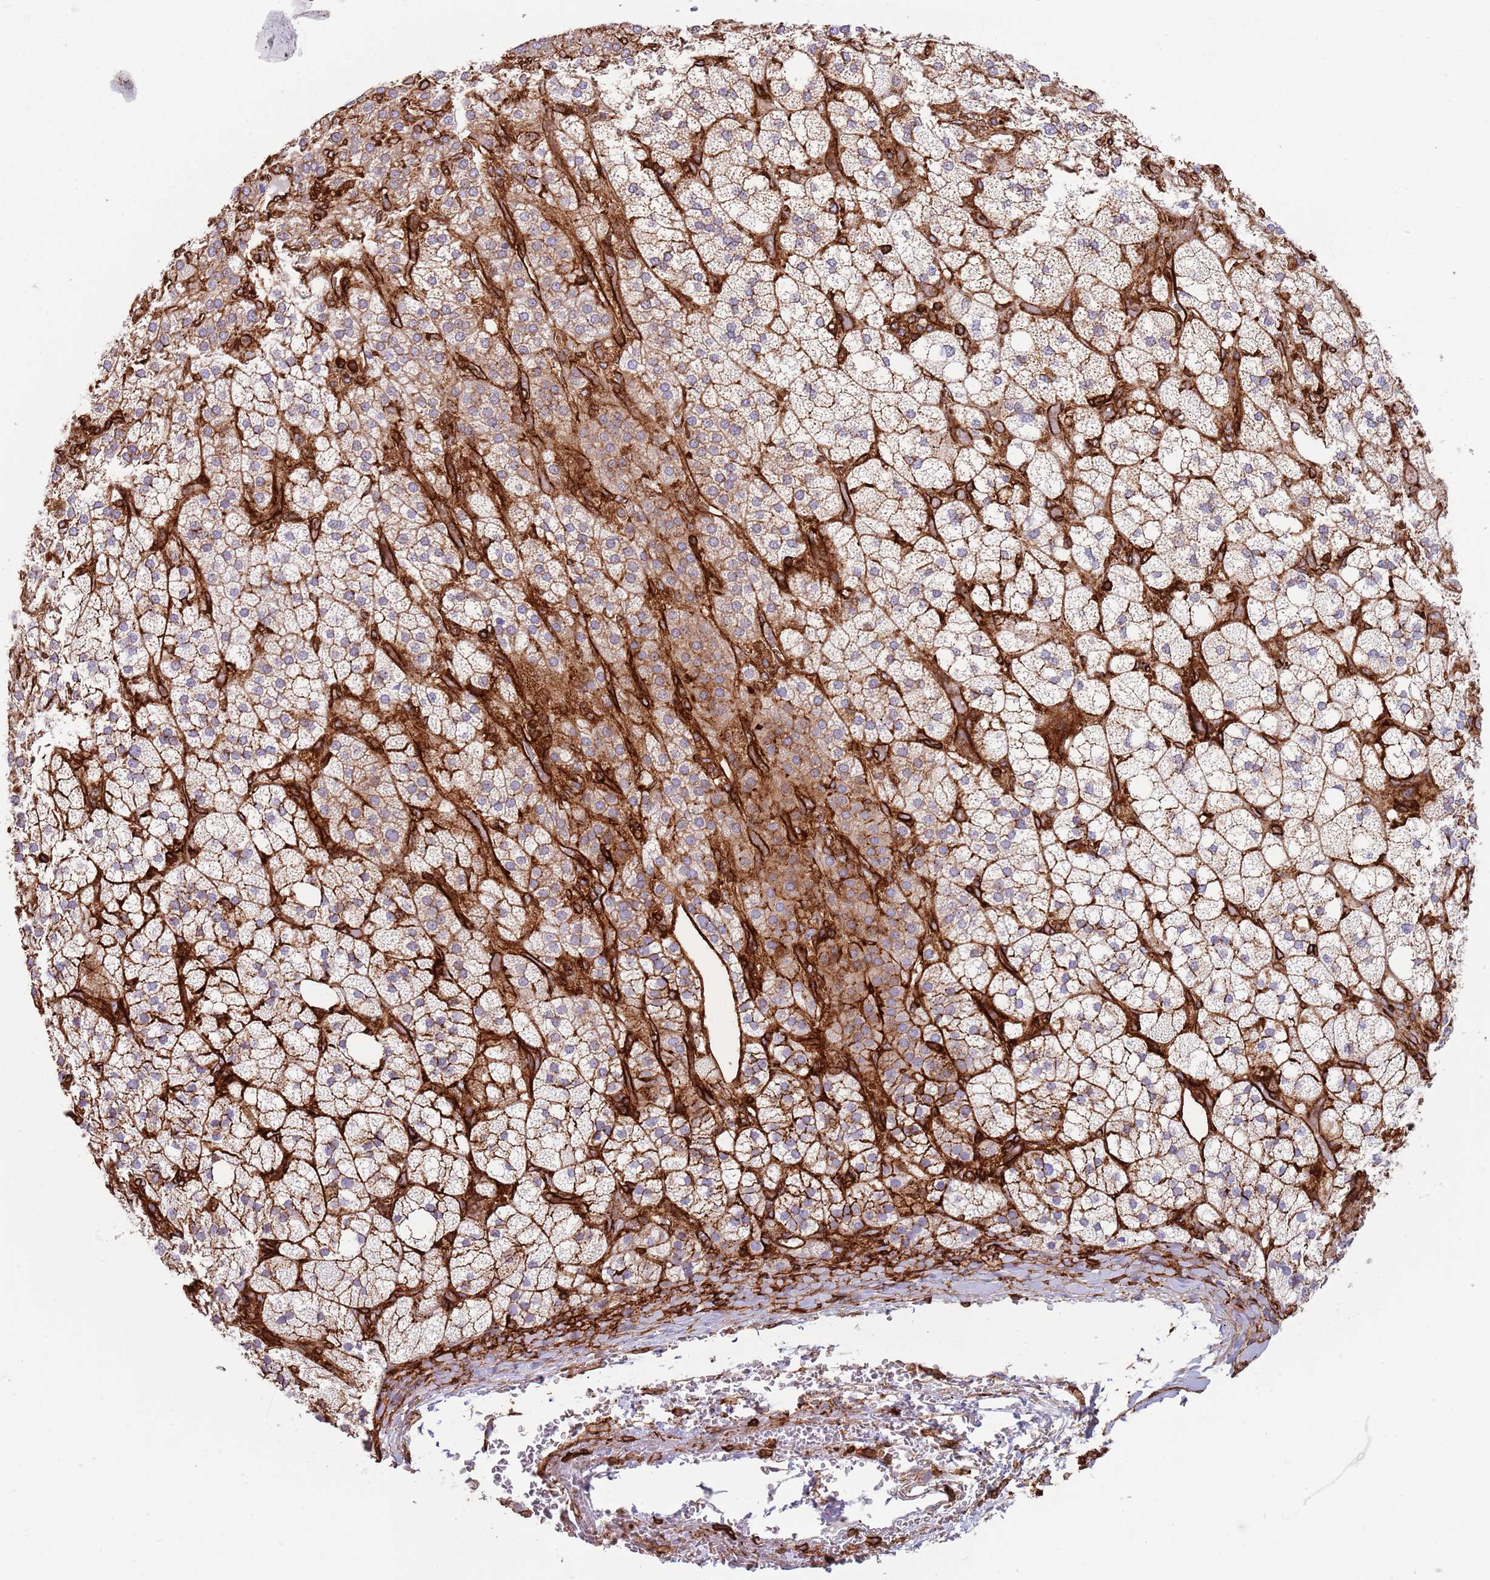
{"staining": {"intensity": "moderate", "quantity": "25%-75%", "location": "cytoplasmic/membranous"}, "tissue": "adrenal gland", "cell_type": "Glandular cells", "image_type": "normal", "snomed": [{"axis": "morphology", "description": "Normal tissue, NOS"}, {"axis": "topography", "description": "Adrenal gland"}], "caption": "This photomicrograph exhibits immunohistochemistry staining of normal human adrenal gland, with medium moderate cytoplasmic/membranous expression in approximately 25%-75% of glandular cells.", "gene": "KBTBD6", "patient": {"sex": "male", "age": 61}}